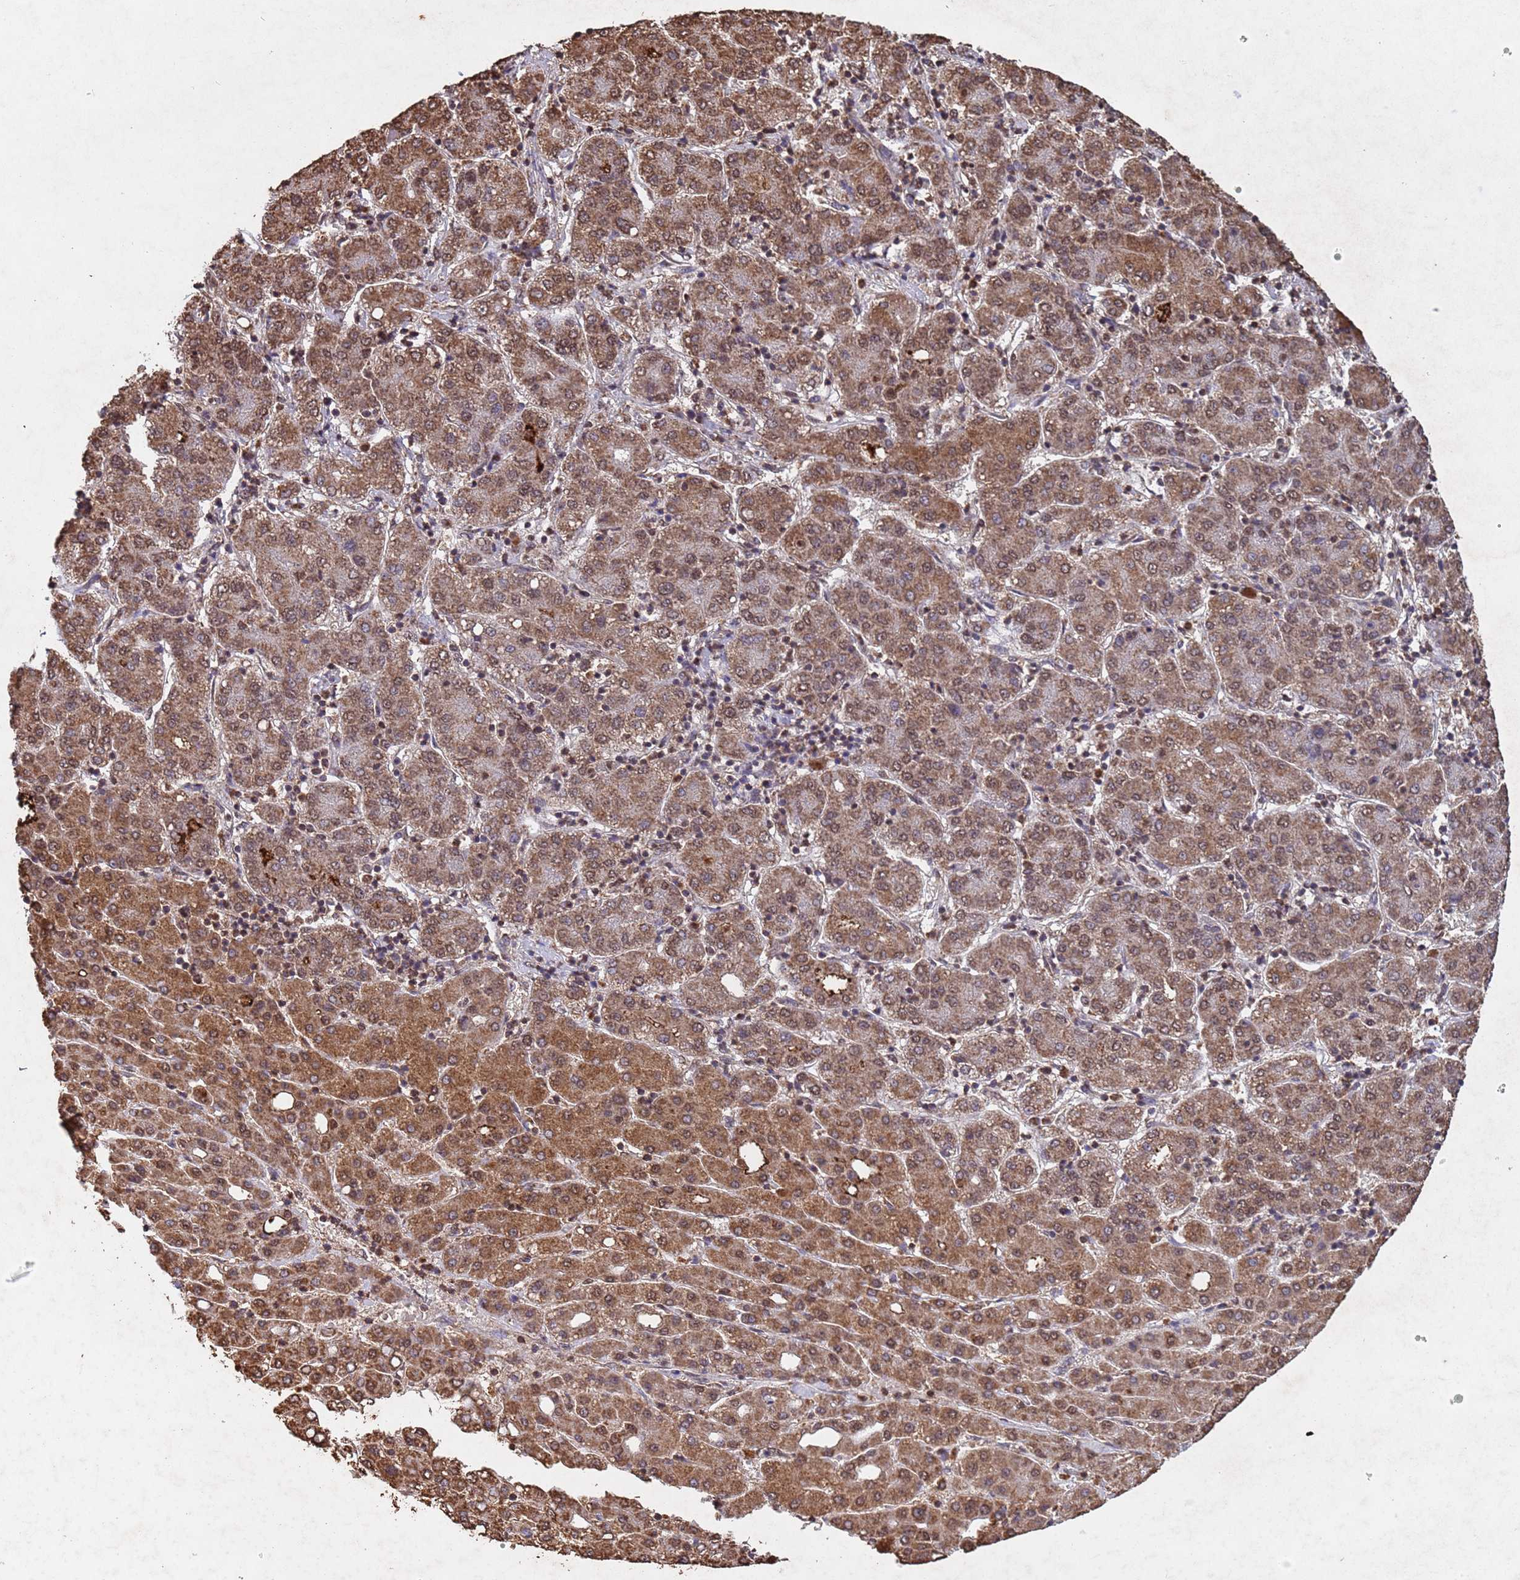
{"staining": {"intensity": "moderate", "quantity": ">75%", "location": "cytoplasmic/membranous,nuclear"}, "tissue": "liver cancer", "cell_type": "Tumor cells", "image_type": "cancer", "snomed": [{"axis": "morphology", "description": "Carcinoma, Hepatocellular, NOS"}, {"axis": "topography", "description": "Liver"}], "caption": "Immunohistochemistry image of neoplastic tissue: liver cancer (hepatocellular carcinoma) stained using immunohistochemistry (IHC) reveals medium levels of moderate protein expression localized specifically in the cytoplasmic/membranous and nuclear of tumor cells, appearing as a cytoplasmic/membranous and nuclear brown color.", "gene": "HDAC10", "patient": {"sex": "male", "age": 65}}